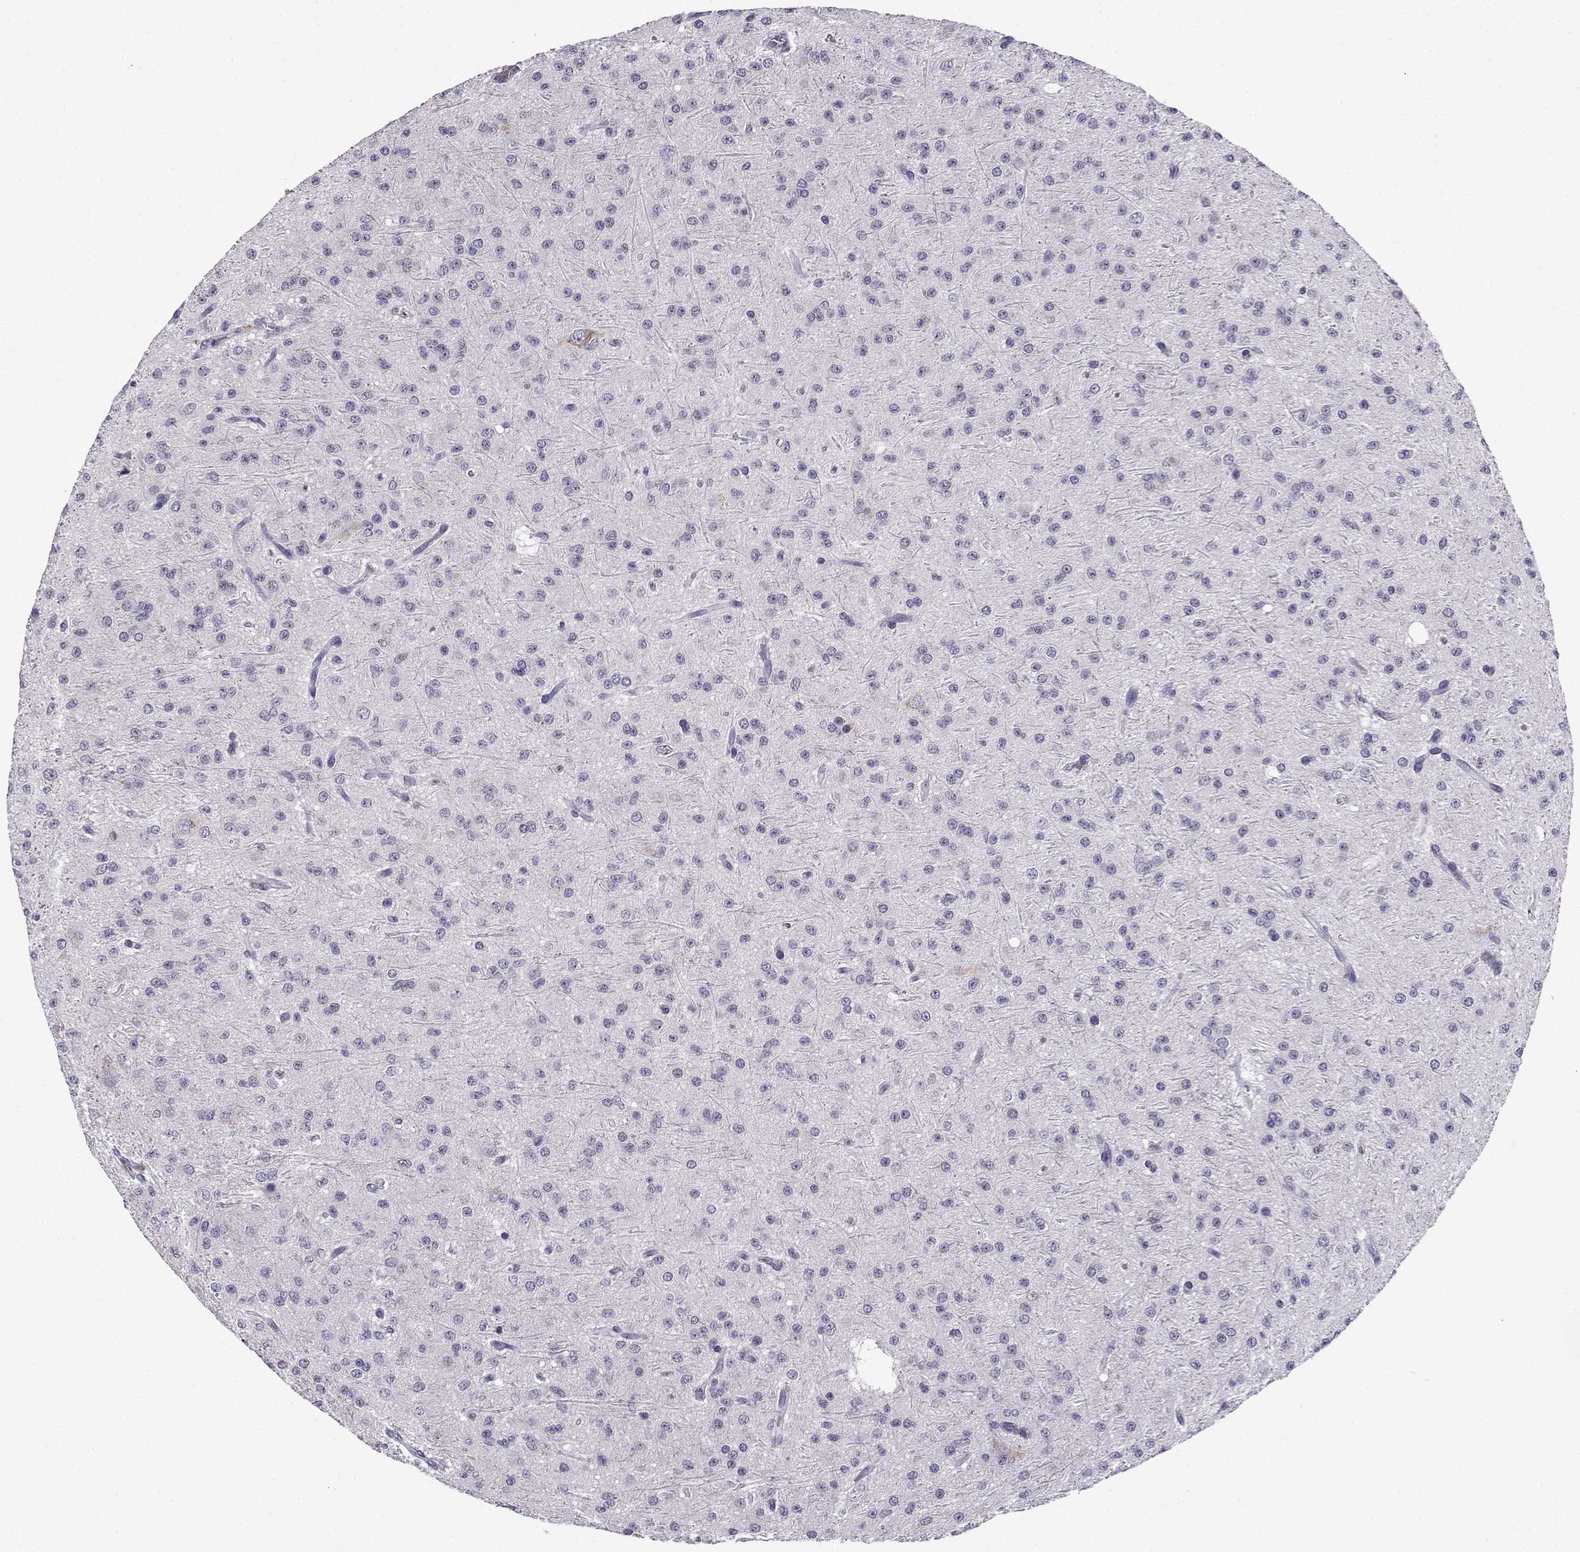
{"staining": {"intensity": "negative", "quantity": "none", "location": "none"}, "tissue": "glioma", "cell_type": "Tumor cells", "image_type": "cancer", "snomed": [{"axis": "morphology", "description": "Glioma, malignant, Low grade"}, {"axis": "topography", "description": "Brain"}], "caption": "Immunohistochemistry (IHC) image of neoplastic tissue: low-grade glioma (malignant) stained with DAB (3,3'-diaminobenzidine) displays no significant protein expression in tumor cells.", "gene": "LRFN2", "patient": {"sex": "male", "age": 27}}